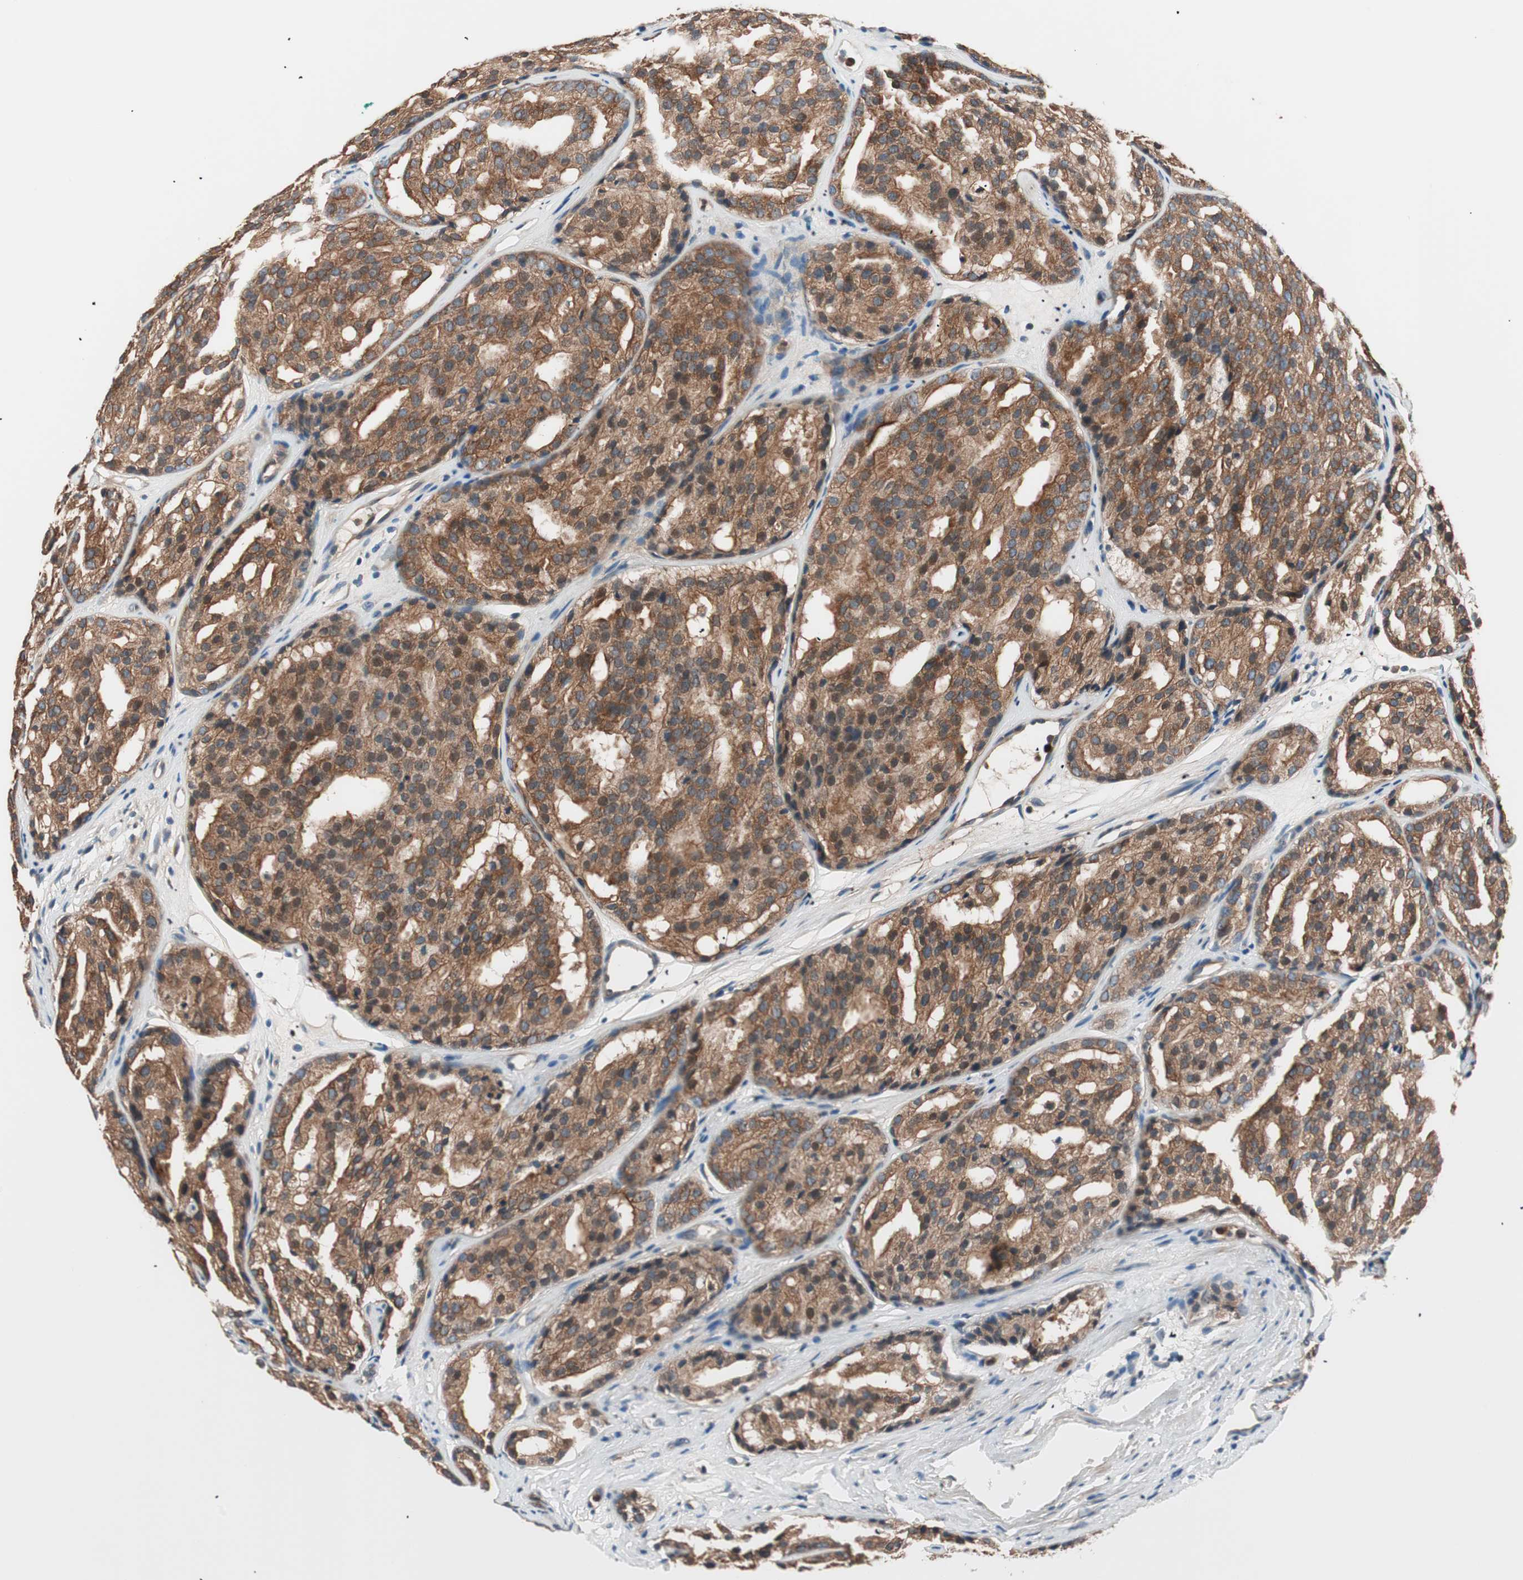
{"staining": {"intensity": "strong", "quantity": ">75%", "location": "cytoplasmic/membranous"}, "tissue": "prostate cancer", "cell_type": "Tumor cells", "image_type": "cancer", "snomed": [{"axis": "morphology", "description": "Adenocarcinoma, High grade"}, {"axis": "topography", "description": "Prostate"}], "caption": "Strong cytoplasmic/membranous protein positivity is appreciated in about >75% of tumor cells in prostate high-grade adenocarcinoma.", "gene": "TSG101", "patient": {"sex": "male", "age": 64}}